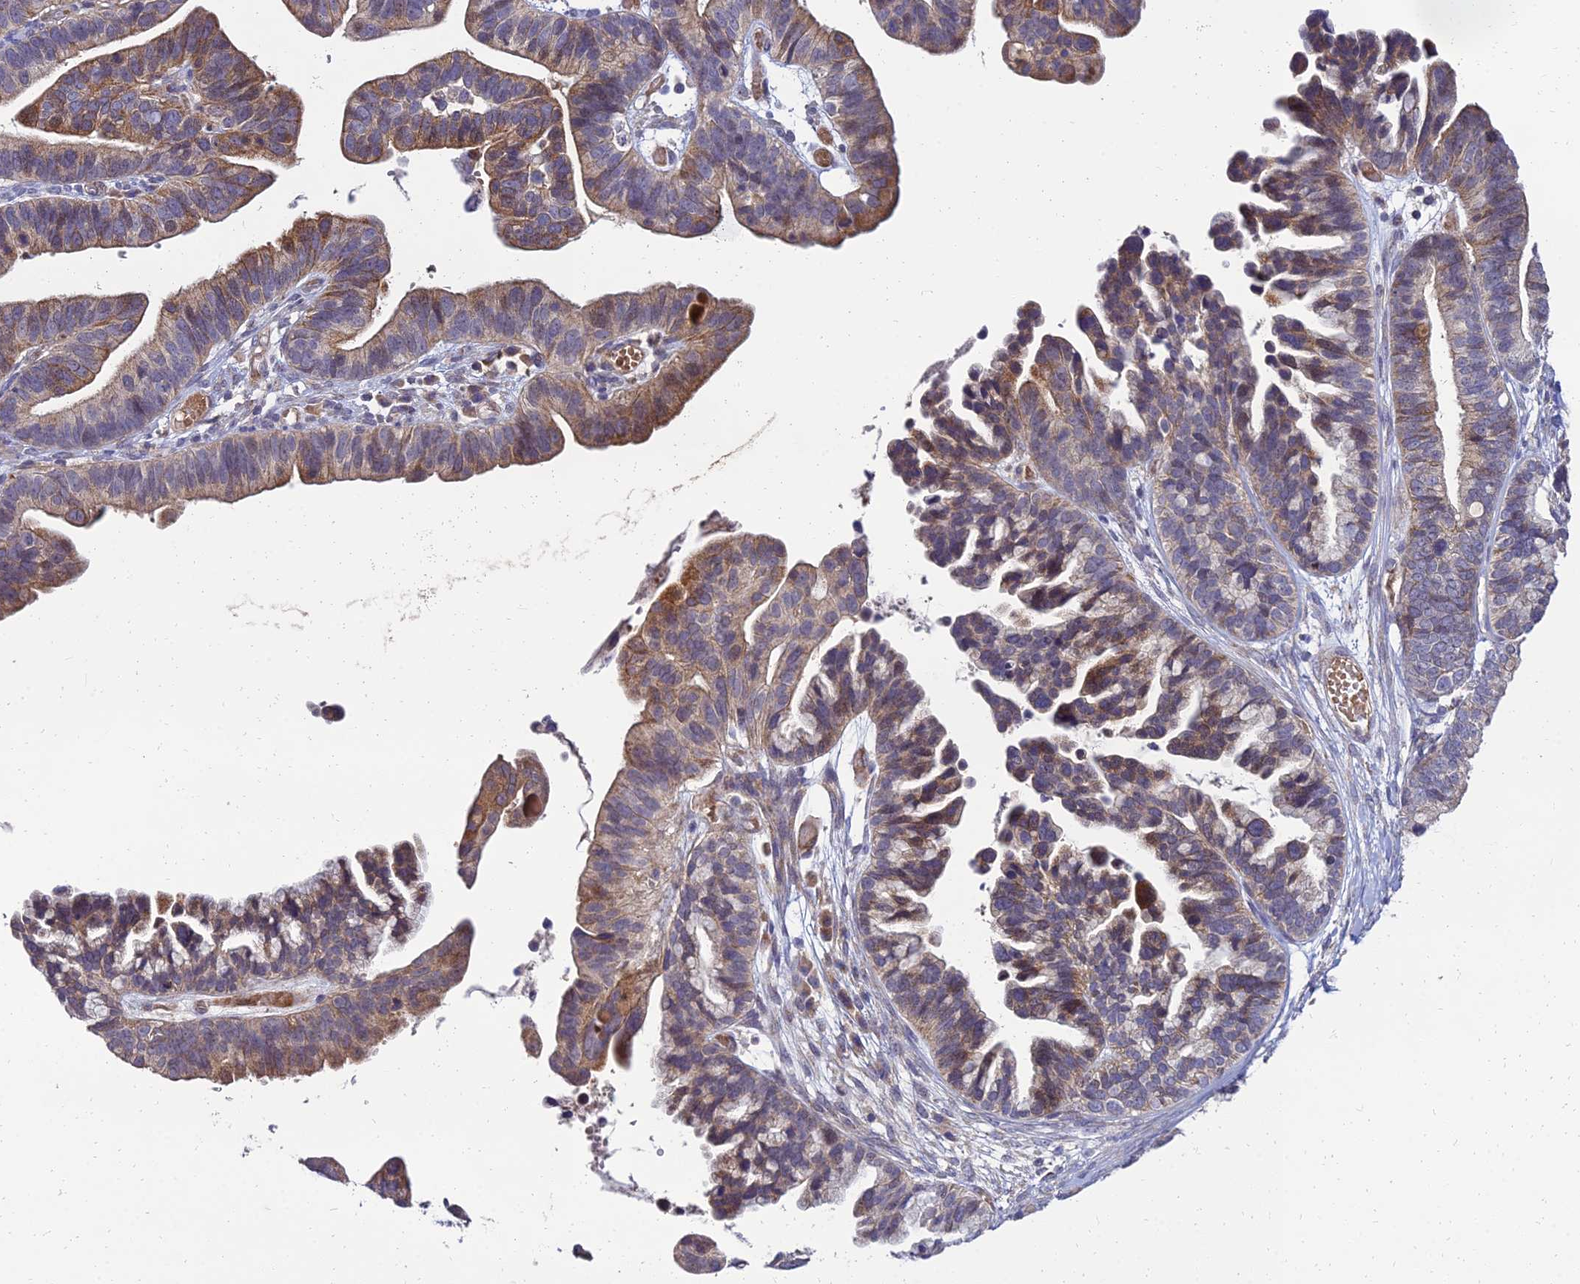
{"staining": {"intensity": "moderate", "quantity": ">75%", "location": "cytoplasmic/membranous"}, "tissue": "ovarian cancer", "cell_type": "Tumor cells", "image_type": "cancer", "snomed": [{"axis": "morphology", "description": "Cystadenocarcinoma, serous, NOS"}, {"axis": "topography", "description": "Ovary"}], "caption": "Tumor cells display medium levels of moderate cytoplasmic/membranous staining in about >75% of cells in human ovarian serous cystadenocarcinoma. (brown staining indicates protein expression, while blue staining denotes nuclei).", "gene": "NPY", "patient": {"sex": "female", "age": 56}}